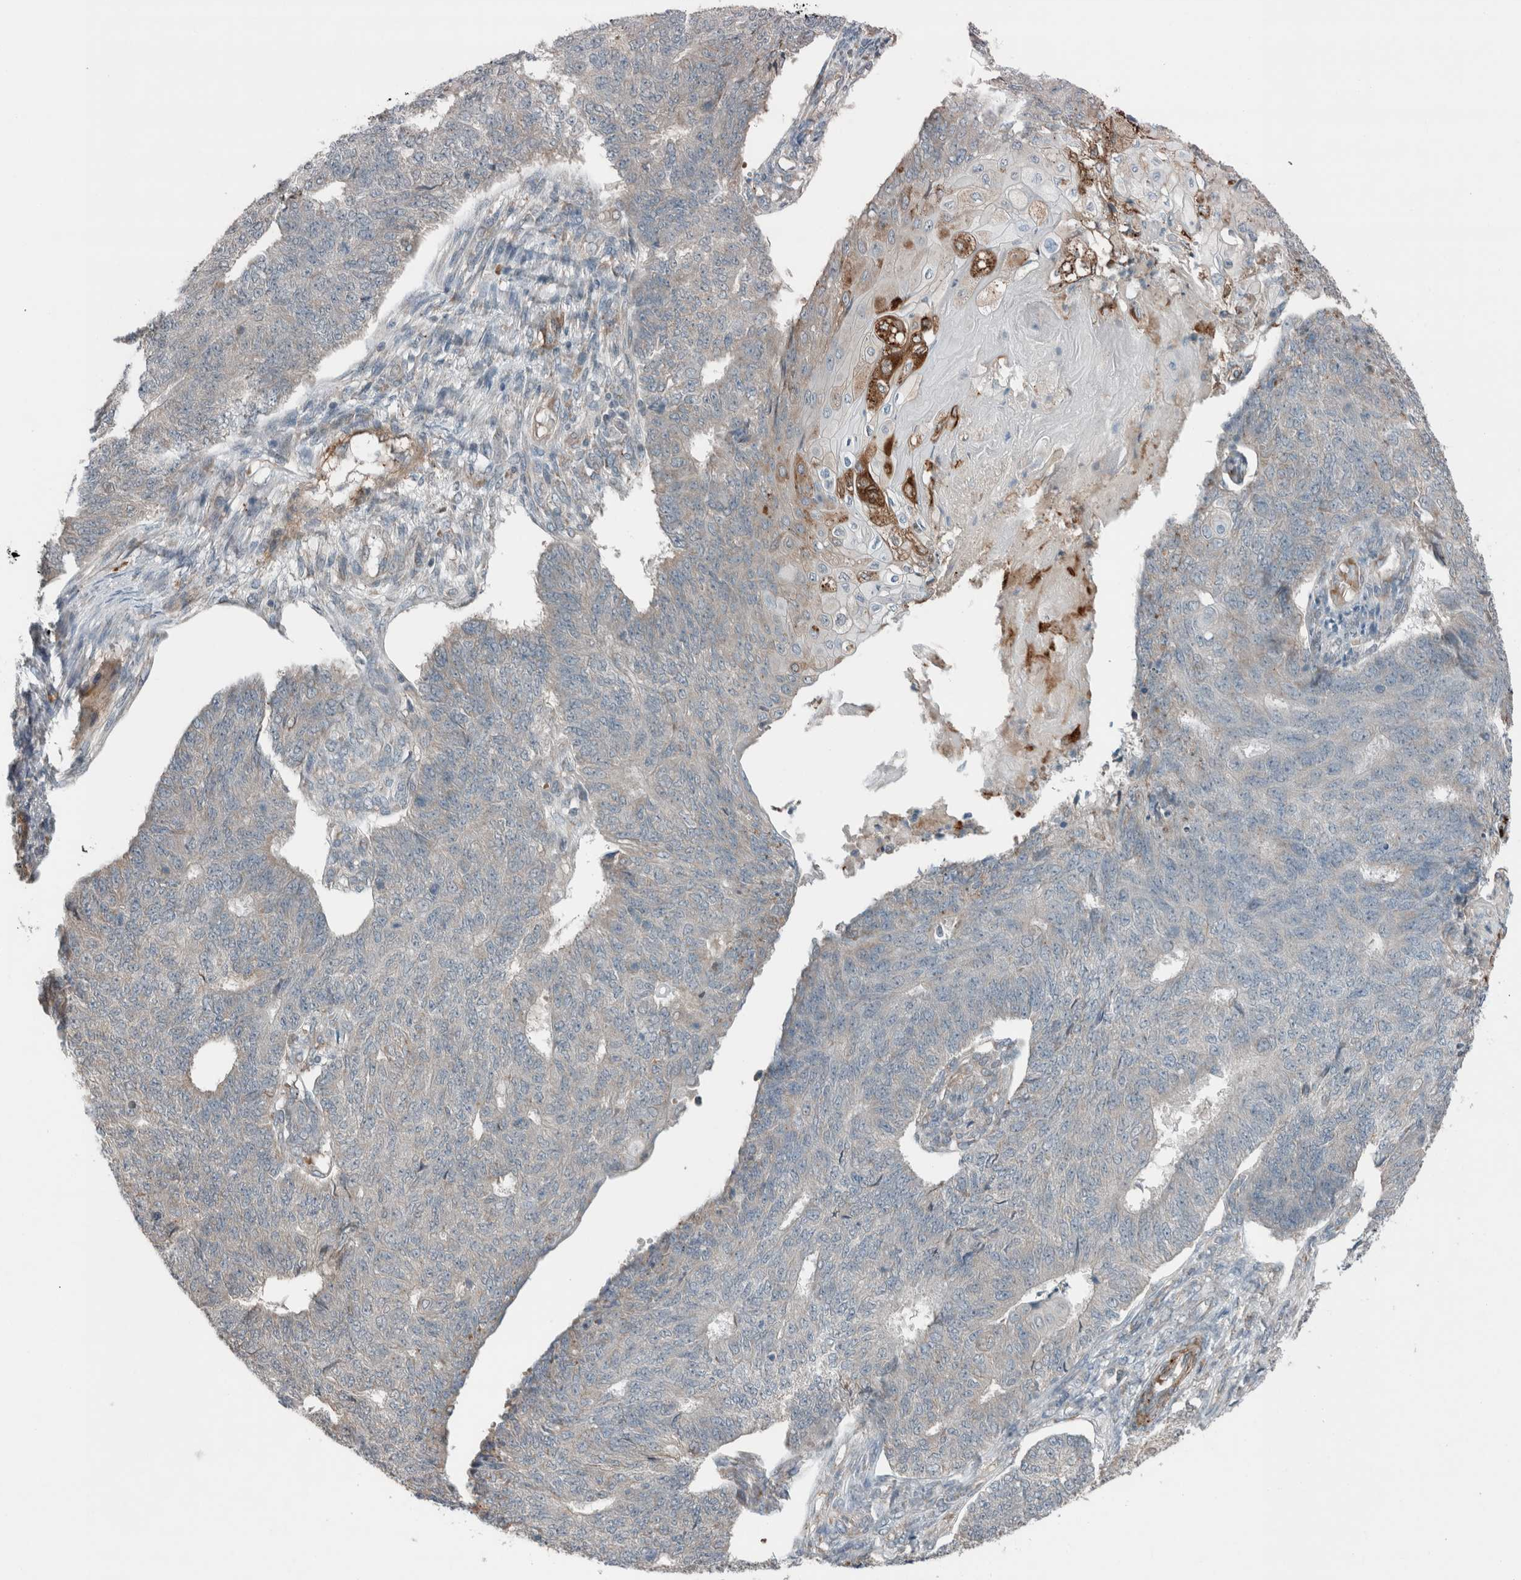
{"staining": {"intensity": "moderate", "quantity": "<25%", "location": "cytoplasmic/membranous"}, "tissue": "endometrial cancer", "cell_type": "Tumor cells", "image_type": "cancer", "snomed": [{"axis": "morphology", "description": "Adenocarcinoma, NOS"}, {"axis": "topography", "description": "Endometrium"}], "caption": "A high-resolution histopathology image shows immunohistochemistry staining of endometrial adenocarcinoma, which displays moderate cytoplasmic/membranous staining in about <25% of tumor cells.", "gene": "JADE2", "patient": {"sex": "female", "age": 32}}